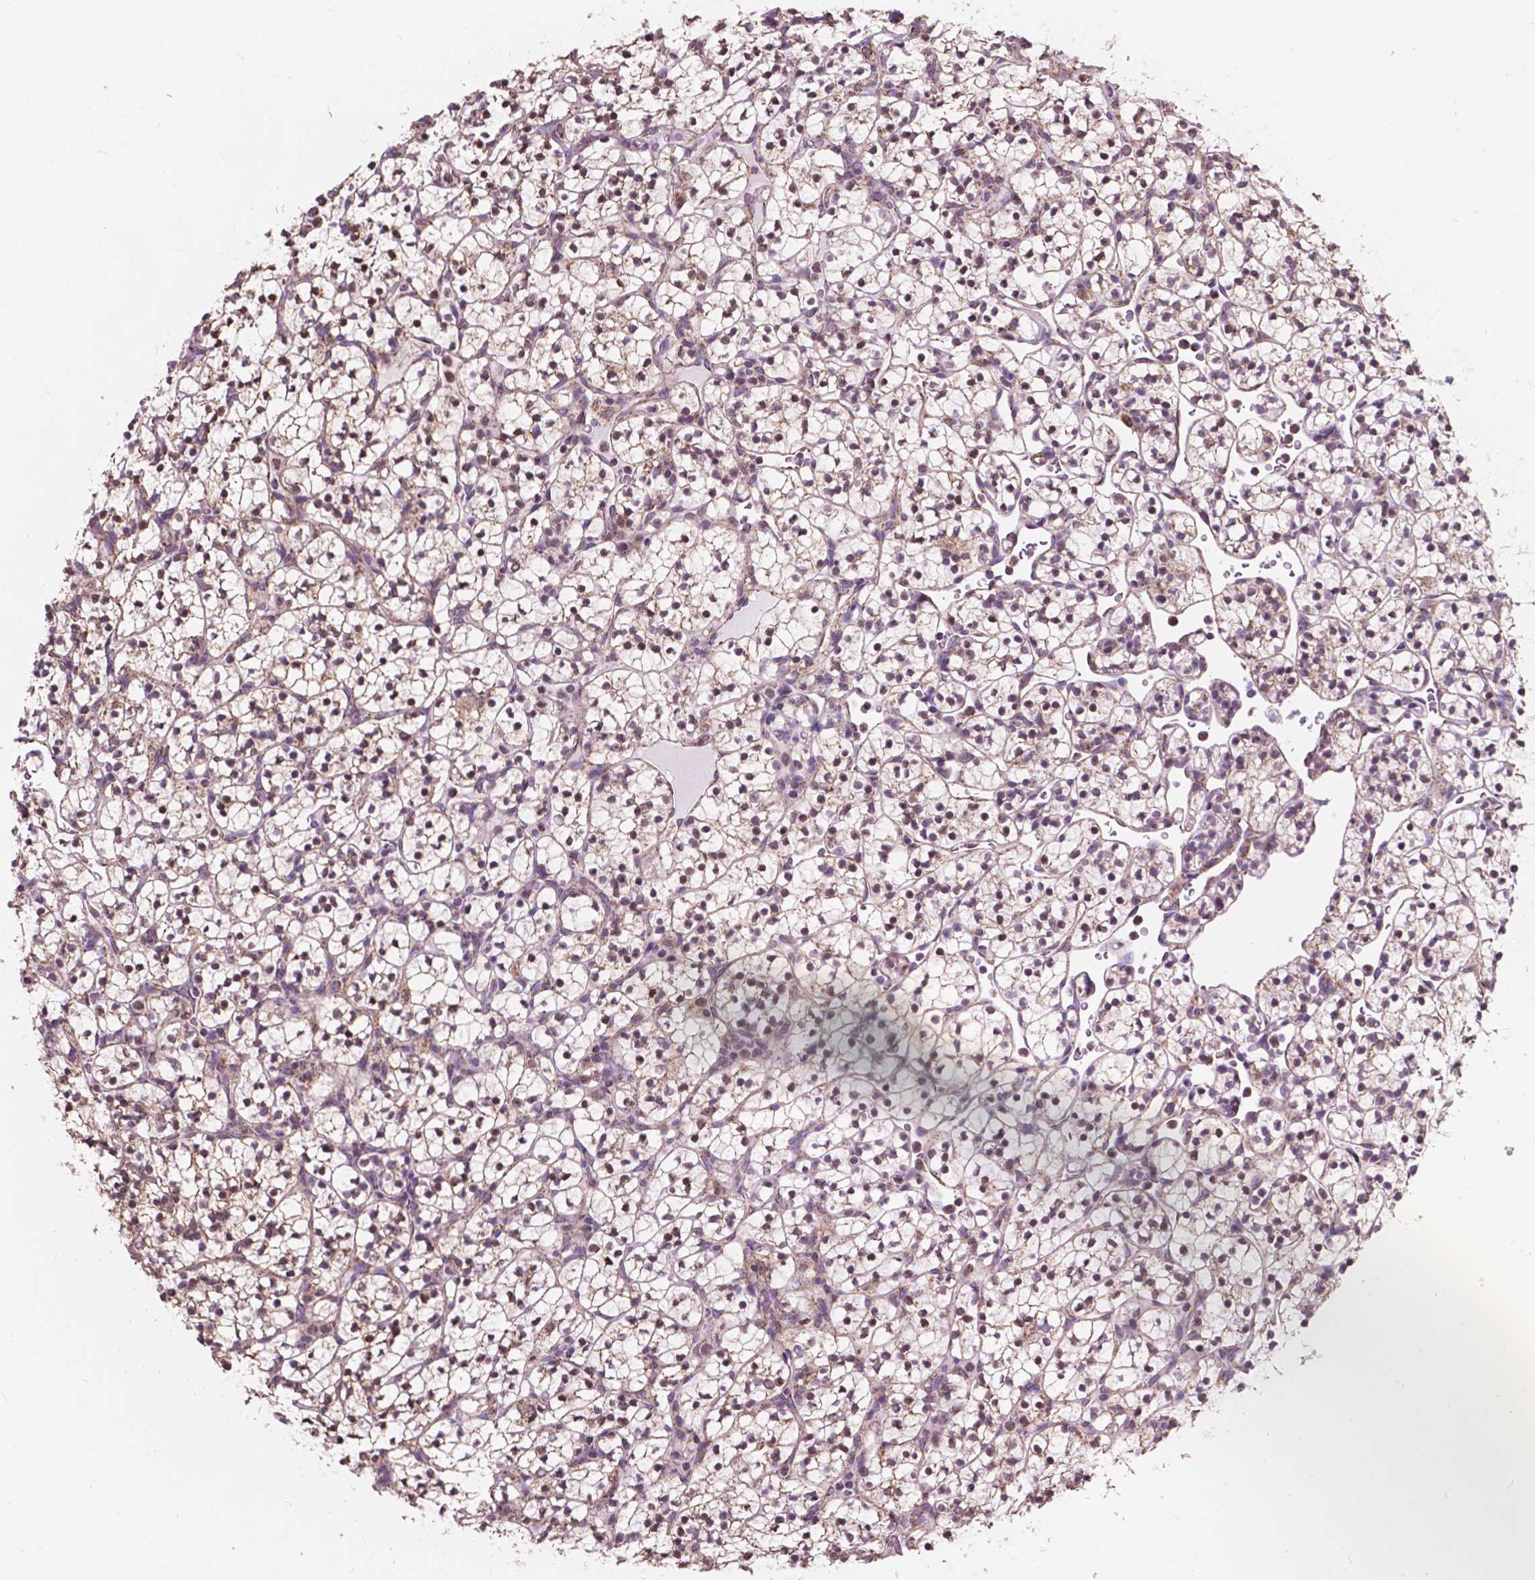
{"staining": {"intensity": "weak", "quantity": ">75%", "location": "cytoplasmic/membranous"}, "tissue": "renal cancer", "cell_type": "Tumor cells", "image_type": "cancer", "snomed": [{"axis": "morphology", "description": "Adenocarcinoma, NOS"}, {"axis": "topography", "description": "Kidney"}], "caption": "Human renal cancer (adenocarcinoma) stained with a protein marker displays weak staining in tumor cells.", "gene": "SCOC", "patient": {"sex": "female", "age": 89}}